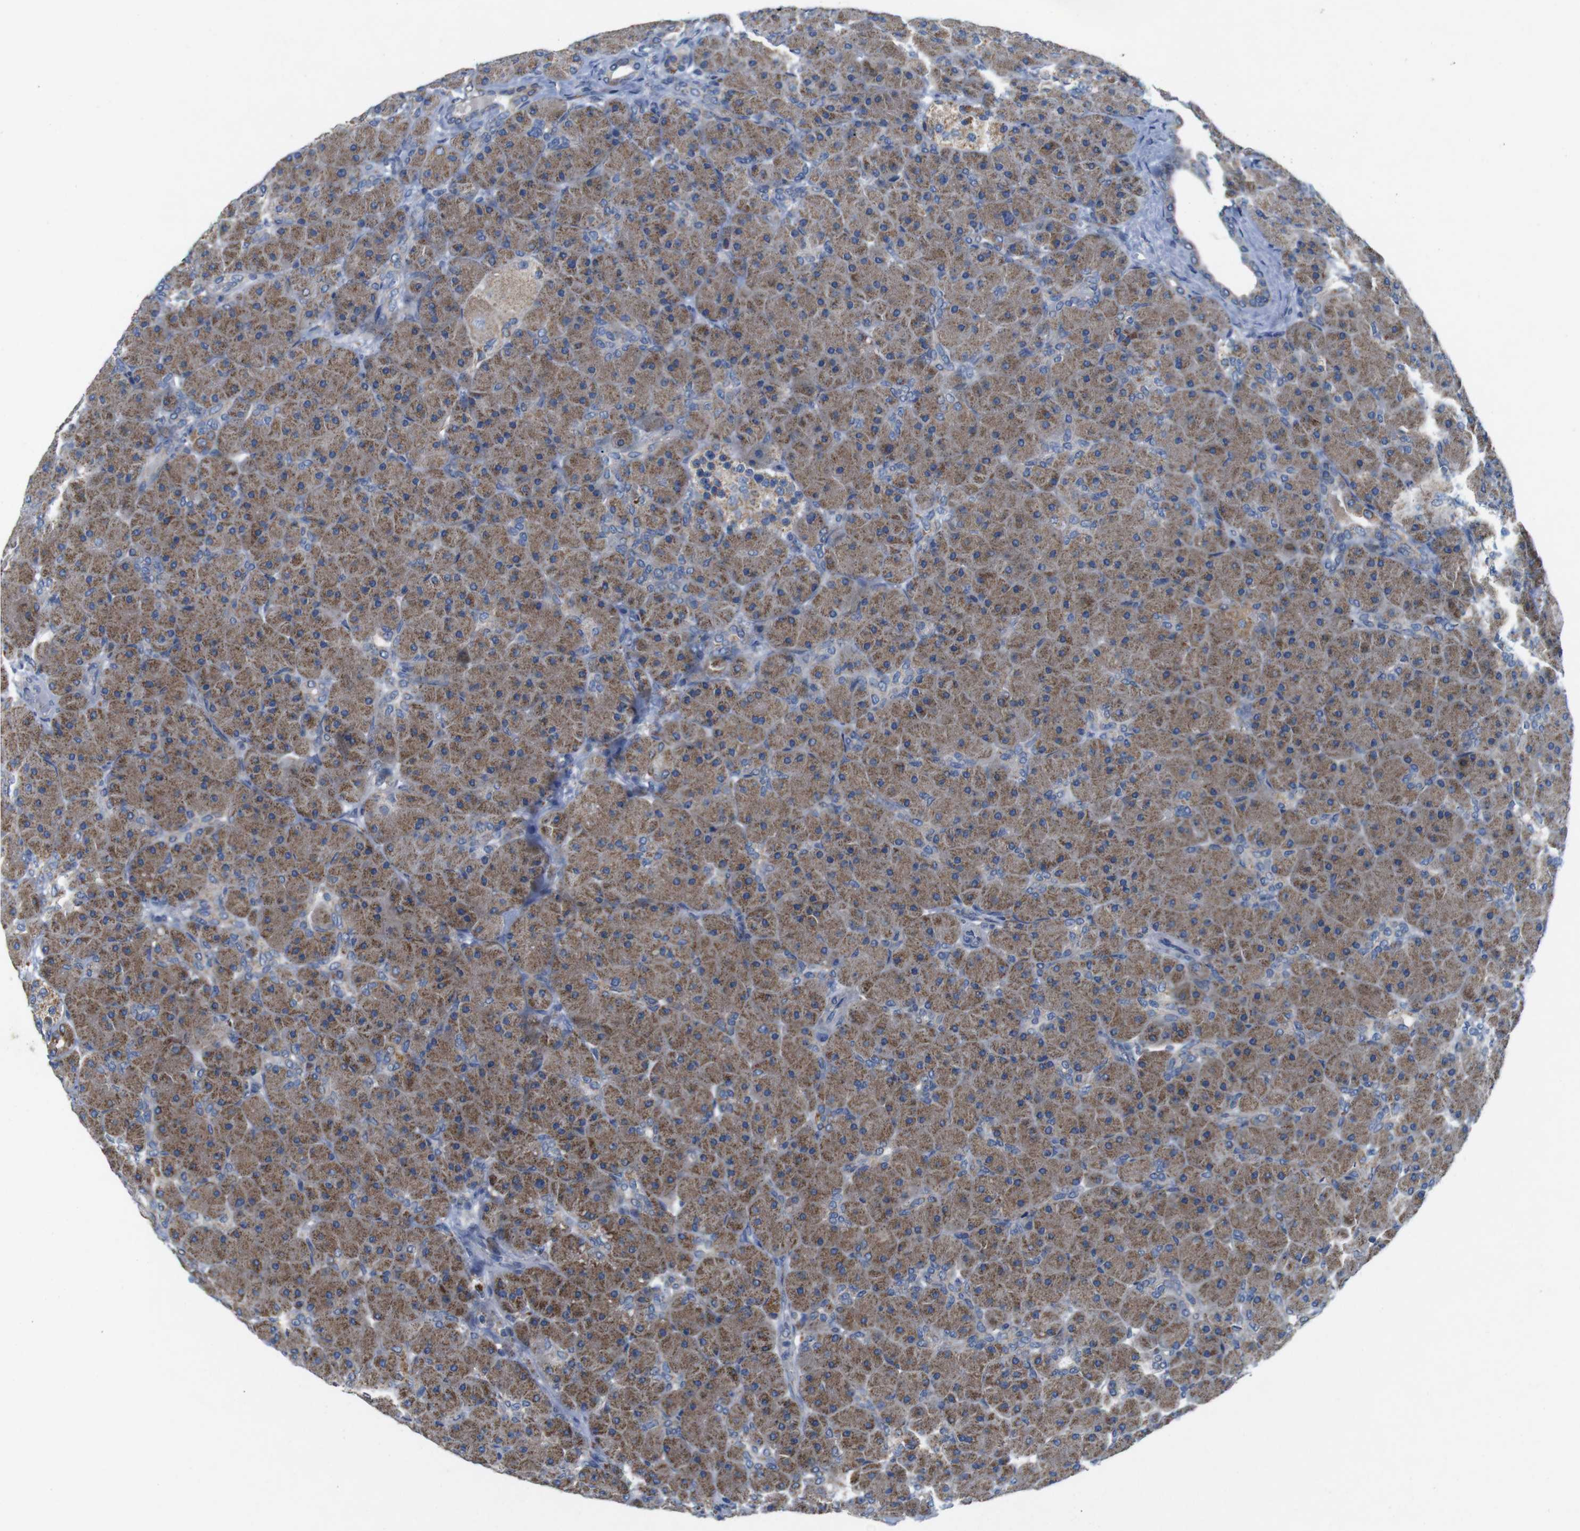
{"staining": {"intensity": "moderate", "quantity": ">75%", "location": "cytoplasmic/membranous"}, "tissue": "pancreas", "cell_type": "Exocrine glandular cells", "image_type": "normal", "snomed": [{"axis": "morphology", "description": "Normal tissue, NOS"}, {"axis": "topography", "description": "Pancreas"}], "caption": "Protein expression by immunohistochemistry (IHC) shows moderate cytoplasmic/membranous expression in about >75% of exocrine glandular cells in benign pancreas. The protein of interest is stained brown, and the nuclei are stained in blue (DAB IHC with brightfield microscopy, high magnification).", "gene": "F2RL1", "patient": {"sex": "male", "age": 66}}